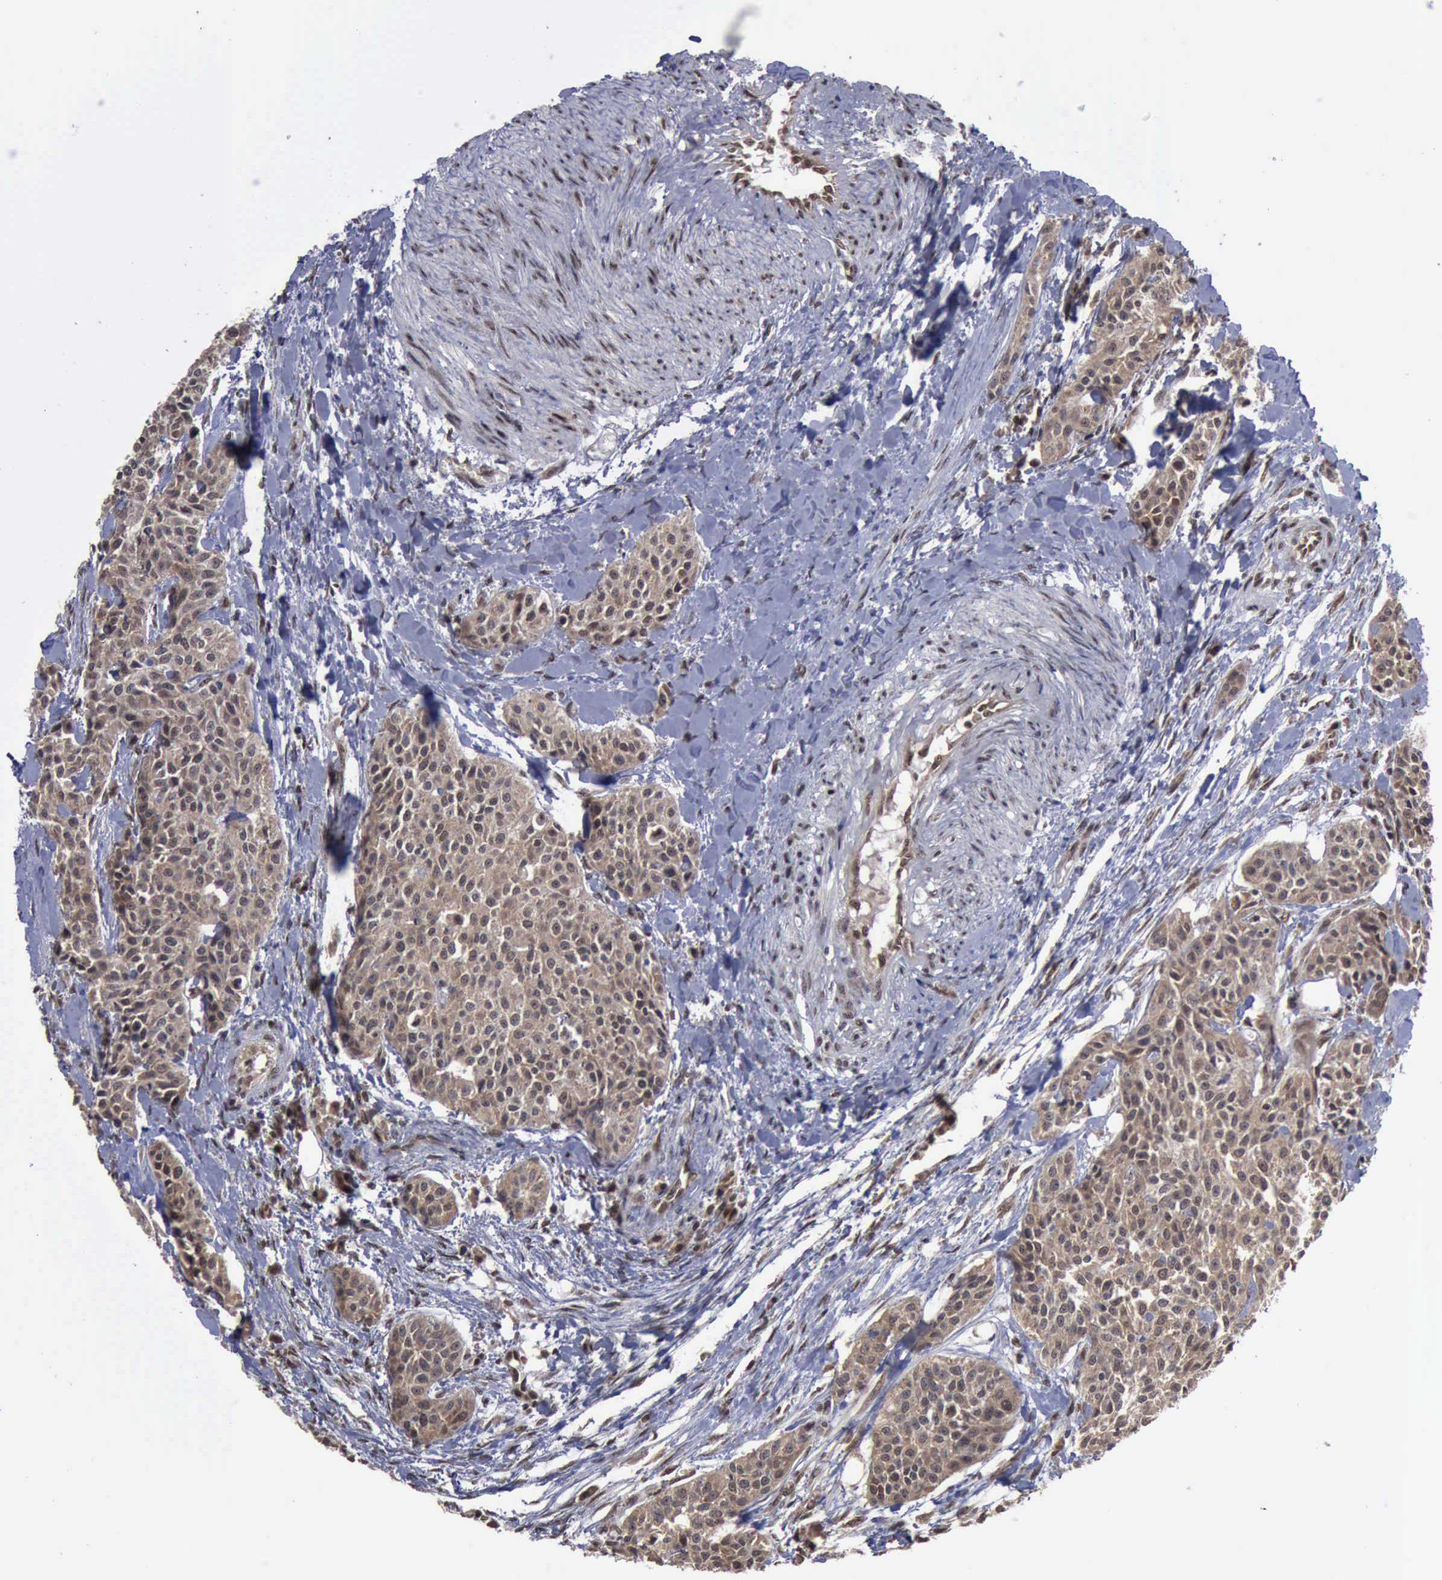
{"staining": {"intensity": "weak", "quantity": "25%-75%", "location": "cytoplasmic/membranous,nuclear"}, "tissue": "urothelial cancer", "cell_type": "Tumor cells", "image_type": "cancer", "snomed": [{"axis": "morphology", "description": "Urothelial carcinoma, High grade"}, {"axis": "topography", "description": "Urinary bladder"}], "caption": "Urothelial carcinoma (high-grade) was stained to show a protein in brown. There is low levels of weak cytoplasmic/membranous and nuclear staining in approximately 25%-75% of tumor cells.", "gene": "RTCB", "patient": {"sex": "male", "age": 56}}